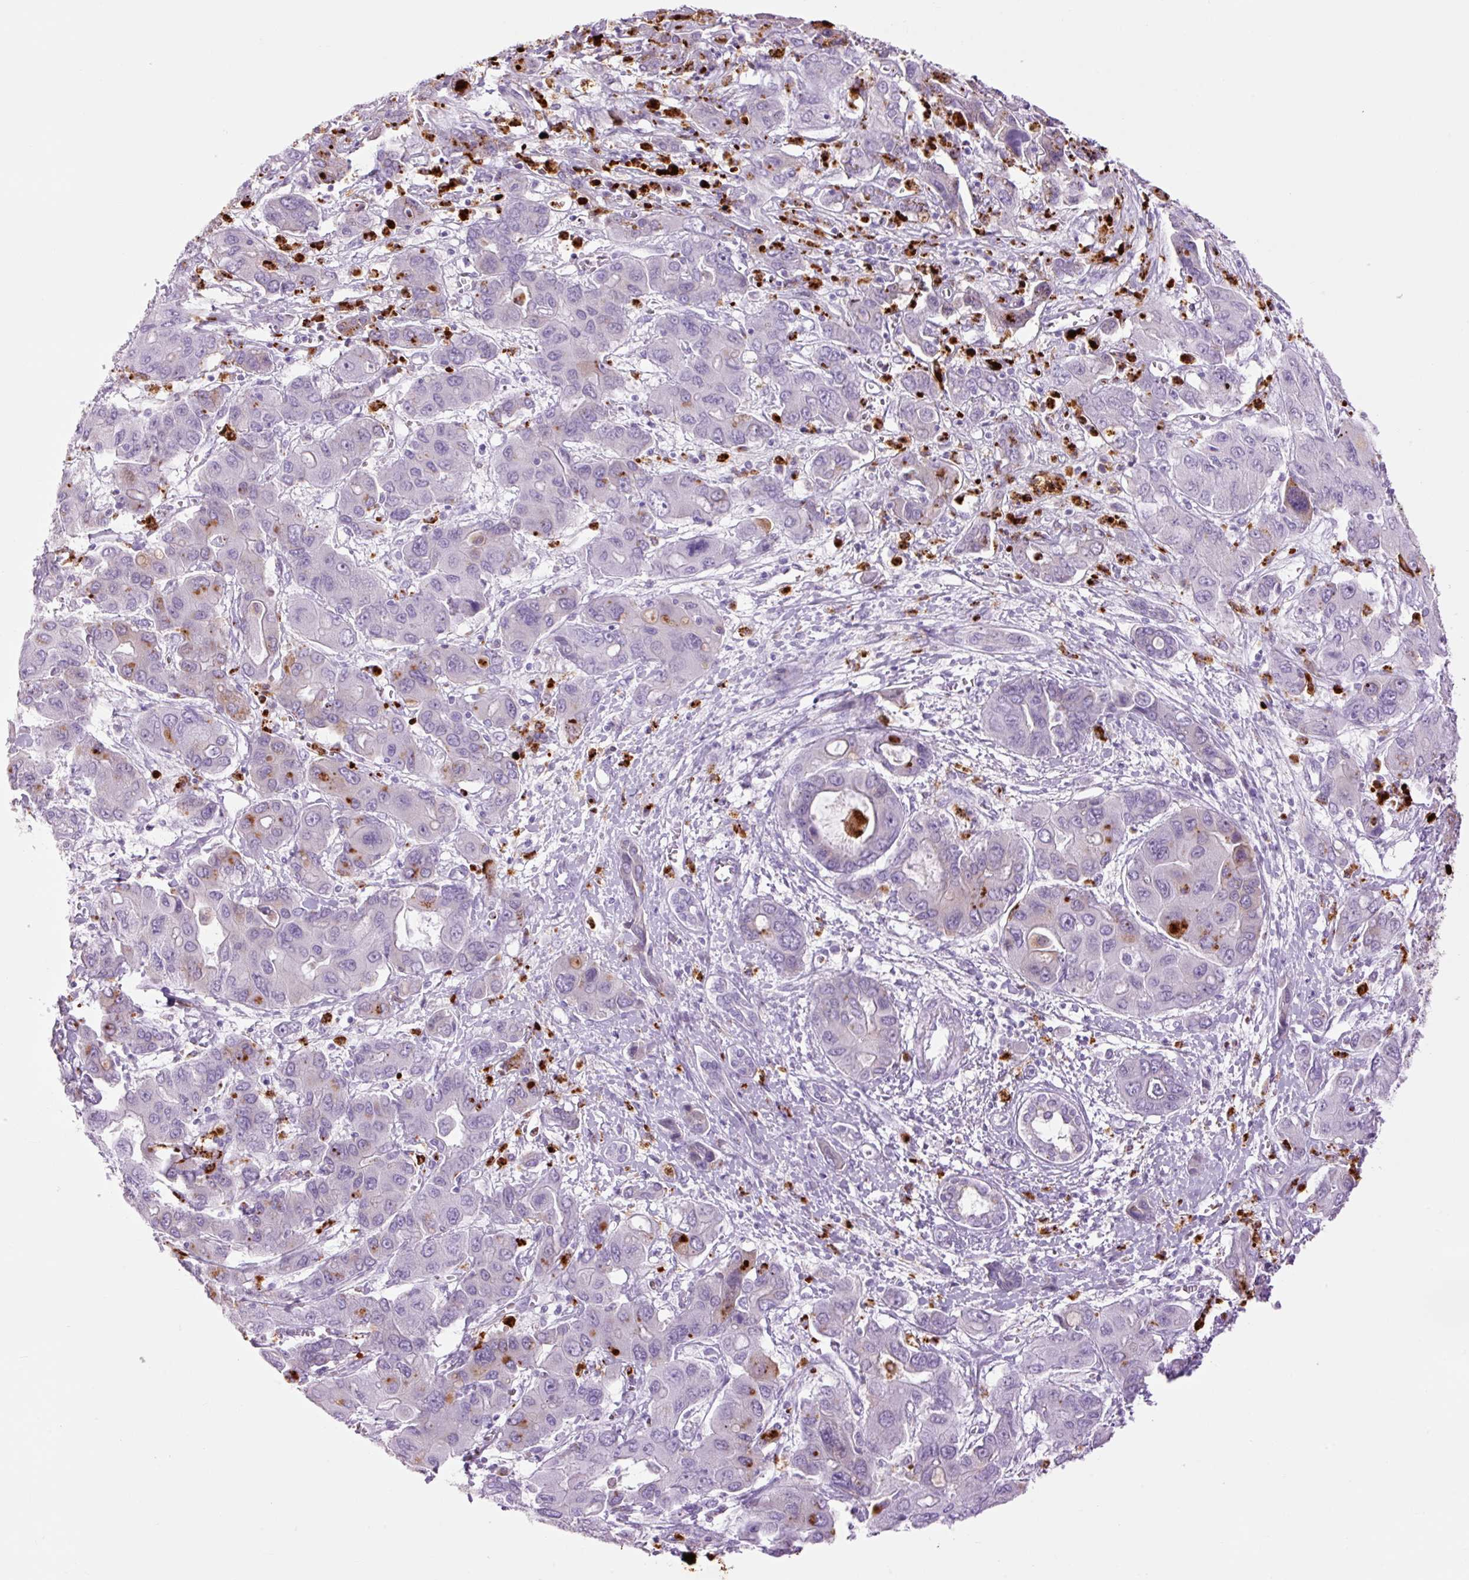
{"staining": {"intensity": "moderate", "quantity": "<25%", "location": "cytoplasmic/membranous"}, "tissue": "liver cancer", "cell_type": "Tumor cells", "image_type": "cancer", "snomed": [{"axis": "morphology", "description": "Cholangiocarcinoma"}, {"axis": "topography", "description": "Liver"}], "caption": "Human liver cholangiocarcinoma stained for a protein (brown) demonstrates moderate cytoplasmic/membranous positive expression in about <25% of tumor cells.", "gene": "LYZ", "patient": {"sex": "male", "age": 67}}